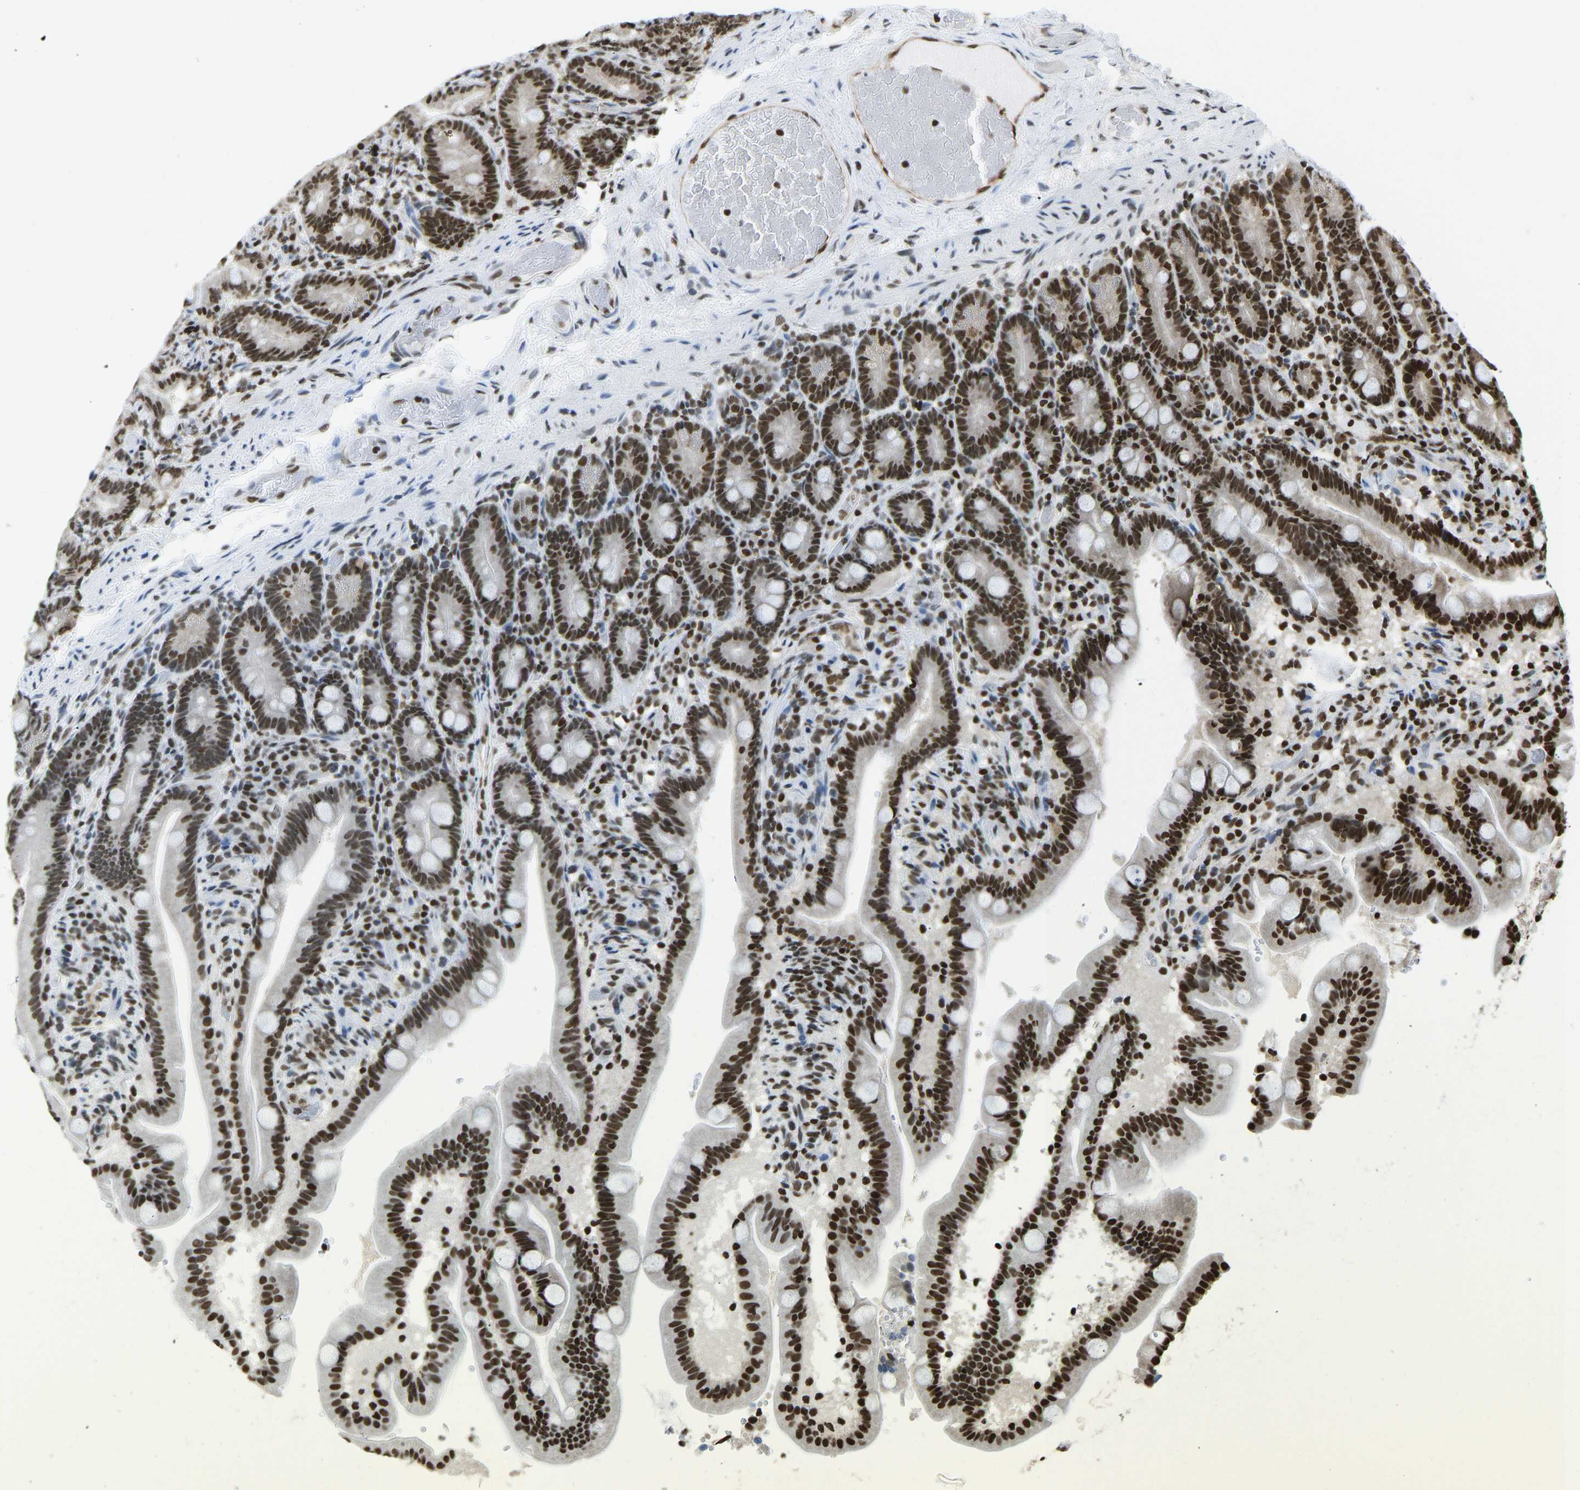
{"staining": {"intensity": "strong", "quantity": ">75%", "location": "nuclear"}, "tissue": "duodenum", "cell_type": "Glandular cells", "image_type": "normal", "snomed": [{"axis": "morphology", "description": "Normal tissue, NOS"}, {"axis": "topography", "description": "Duodenum"}], "caption": "A high amount of strong nuclear positivity is appreciated in approximately >75% of glandular cells in normal duodenum.", "gene": "ZSCAN20", "patient": {"sex": "male", "age": 54}}